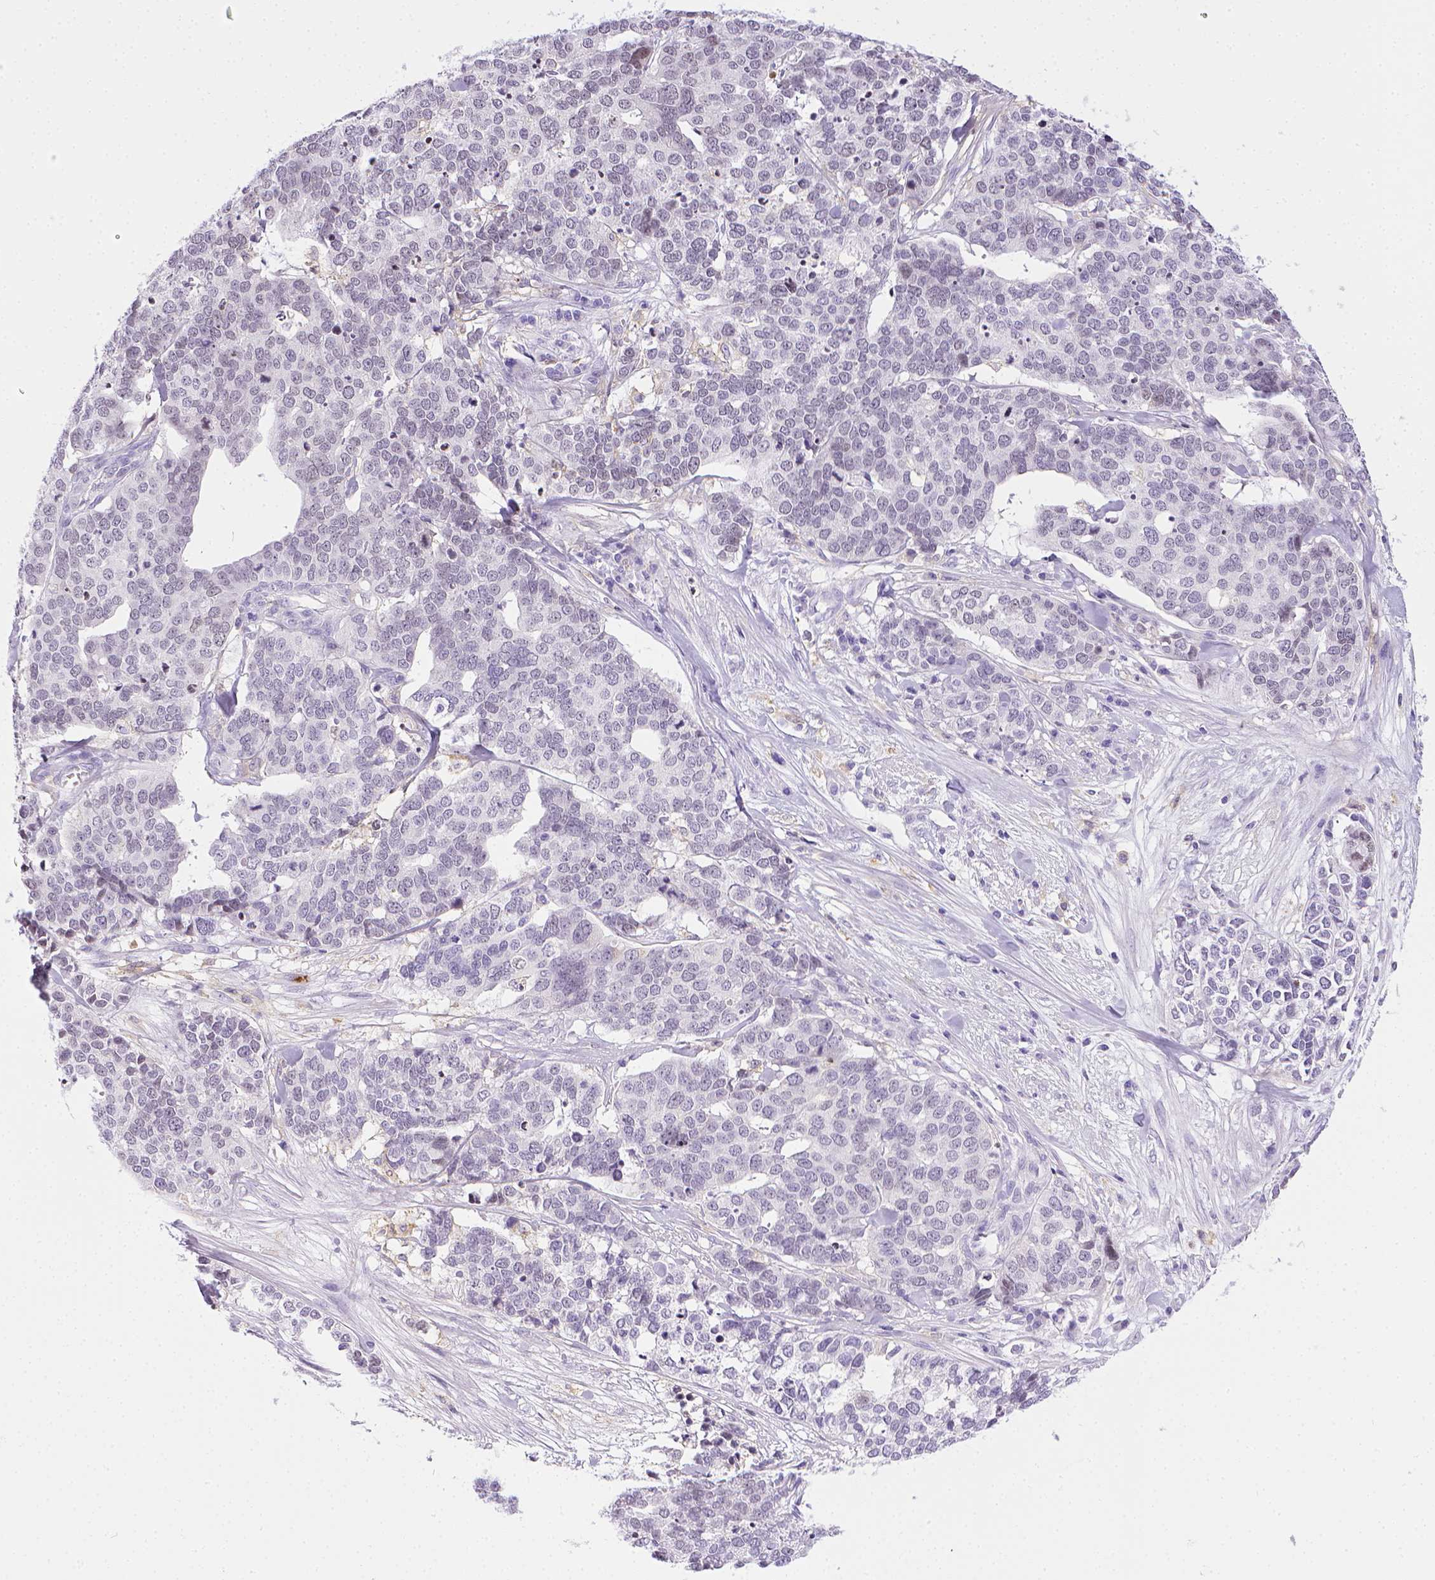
{"staining": {"intensity": "negative", "quantity": "none", "location": "none"}, "tissue": "ovarian cancer", "cell_type": "Tumor cells", "image_type": "cancer", "snomed": [{"axis": "morphology", "description": "Carcinoma, endometroid"}, {"axis": "topography", "description": "Ovary"}], "caption": "Tumor cells are negative for brown protein staining in ovarian cancer (endometroid carcinoma). (IHC, brightfield microscopy, high magnification).", "gene": "ITGAM", "patient": {"sex": "female", "age": 65}}